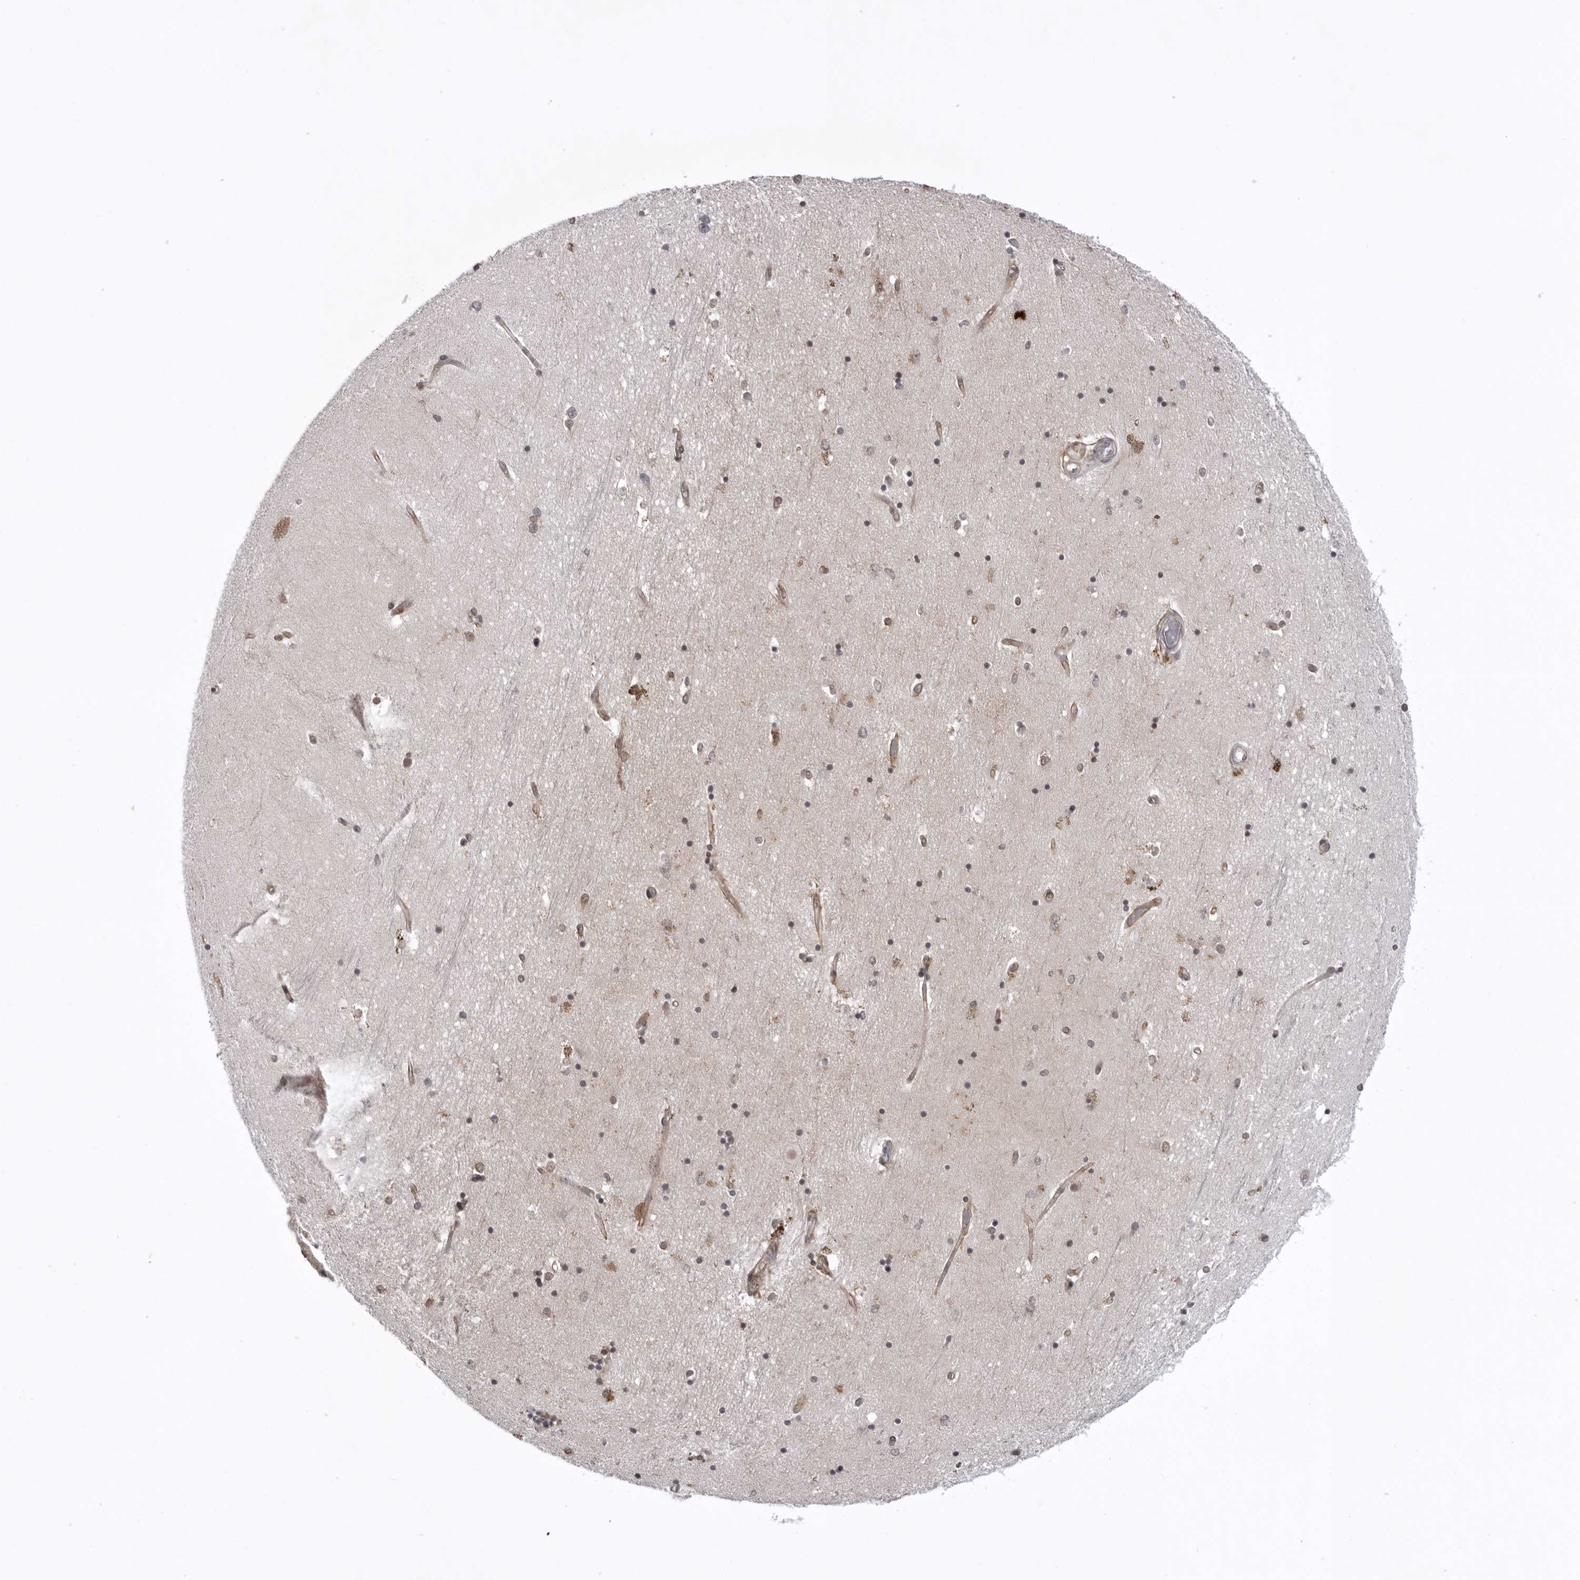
{"staining": {"intensity": "weak", "quantity": "25%-75%", "location": "cytoplasmic/membranous"}, "tissue": "hippocampus", "cell_type": "Glial cells", "image_type": "normal", "snomed": [{"axis": "morphology", "description": "Normal tissue, NOS"}, {"axis": "topography", "description": "Hippocampus"}], "caption": "Weak cytoplasmic/membranous positivity is appreciated in approximately 25%-75% of glial cells in benign hippocampus.", "gene": "USP43", "patient": {"sex": "male", "age": 45}}